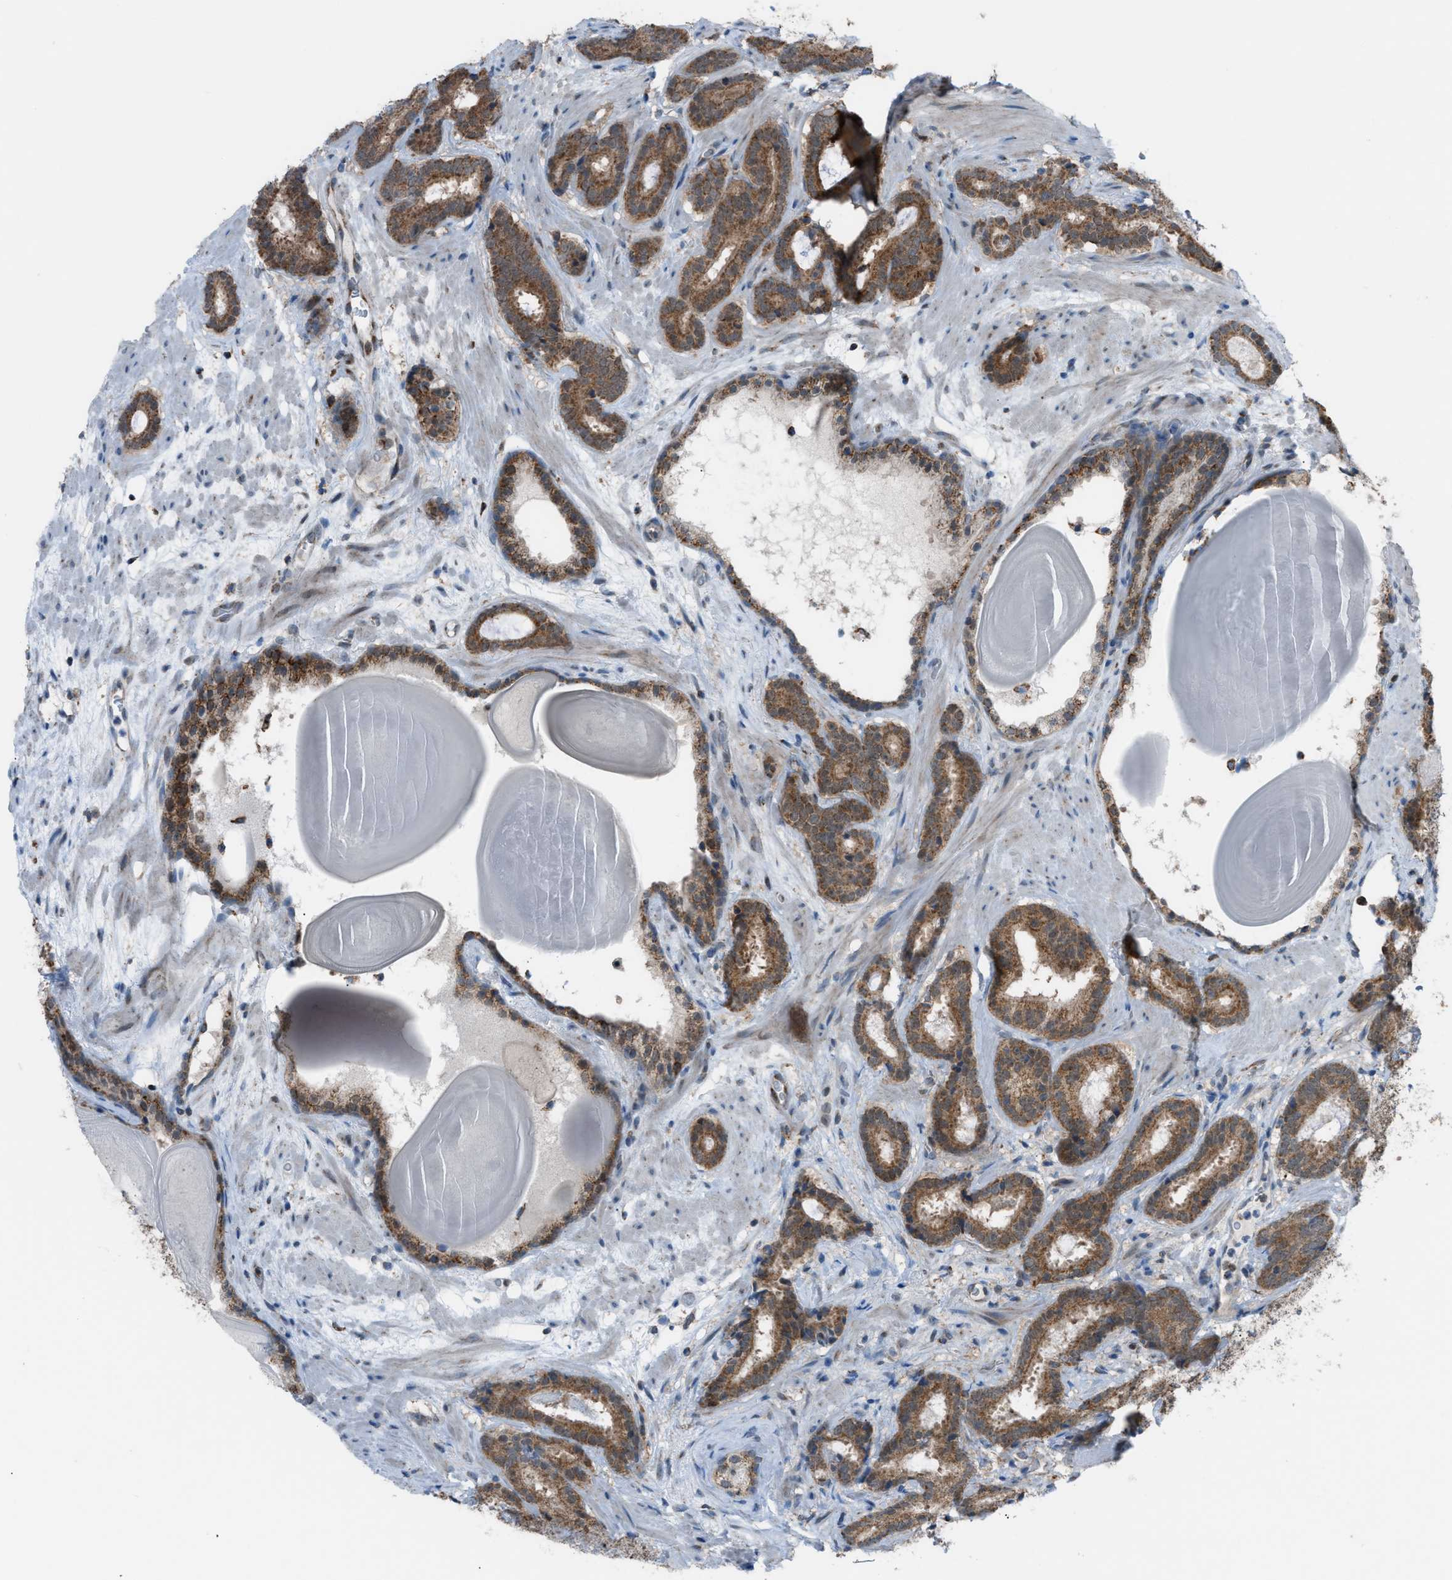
{"staining": {"intensity": "moderate", "quantity": ">75%", "location": "cytoplasmic/membranous"}, "tissue": "prostate cancer", "cell_type": "Tumor cells", "image_type": "cancer", "snomed": [{"axis": "morphology", "description": "Adenocarcinoma, Low grade"}, {"axis": "topography", "description": "Prostate"}], "caption": "This micrograph demonstrates IHC staining of prostate cancer, with medium moderate cytoplasmic/membranous staining in about >75% of tumor cells.", "gene": "SRM", "patient": {"sex": "male", "age": 69}}